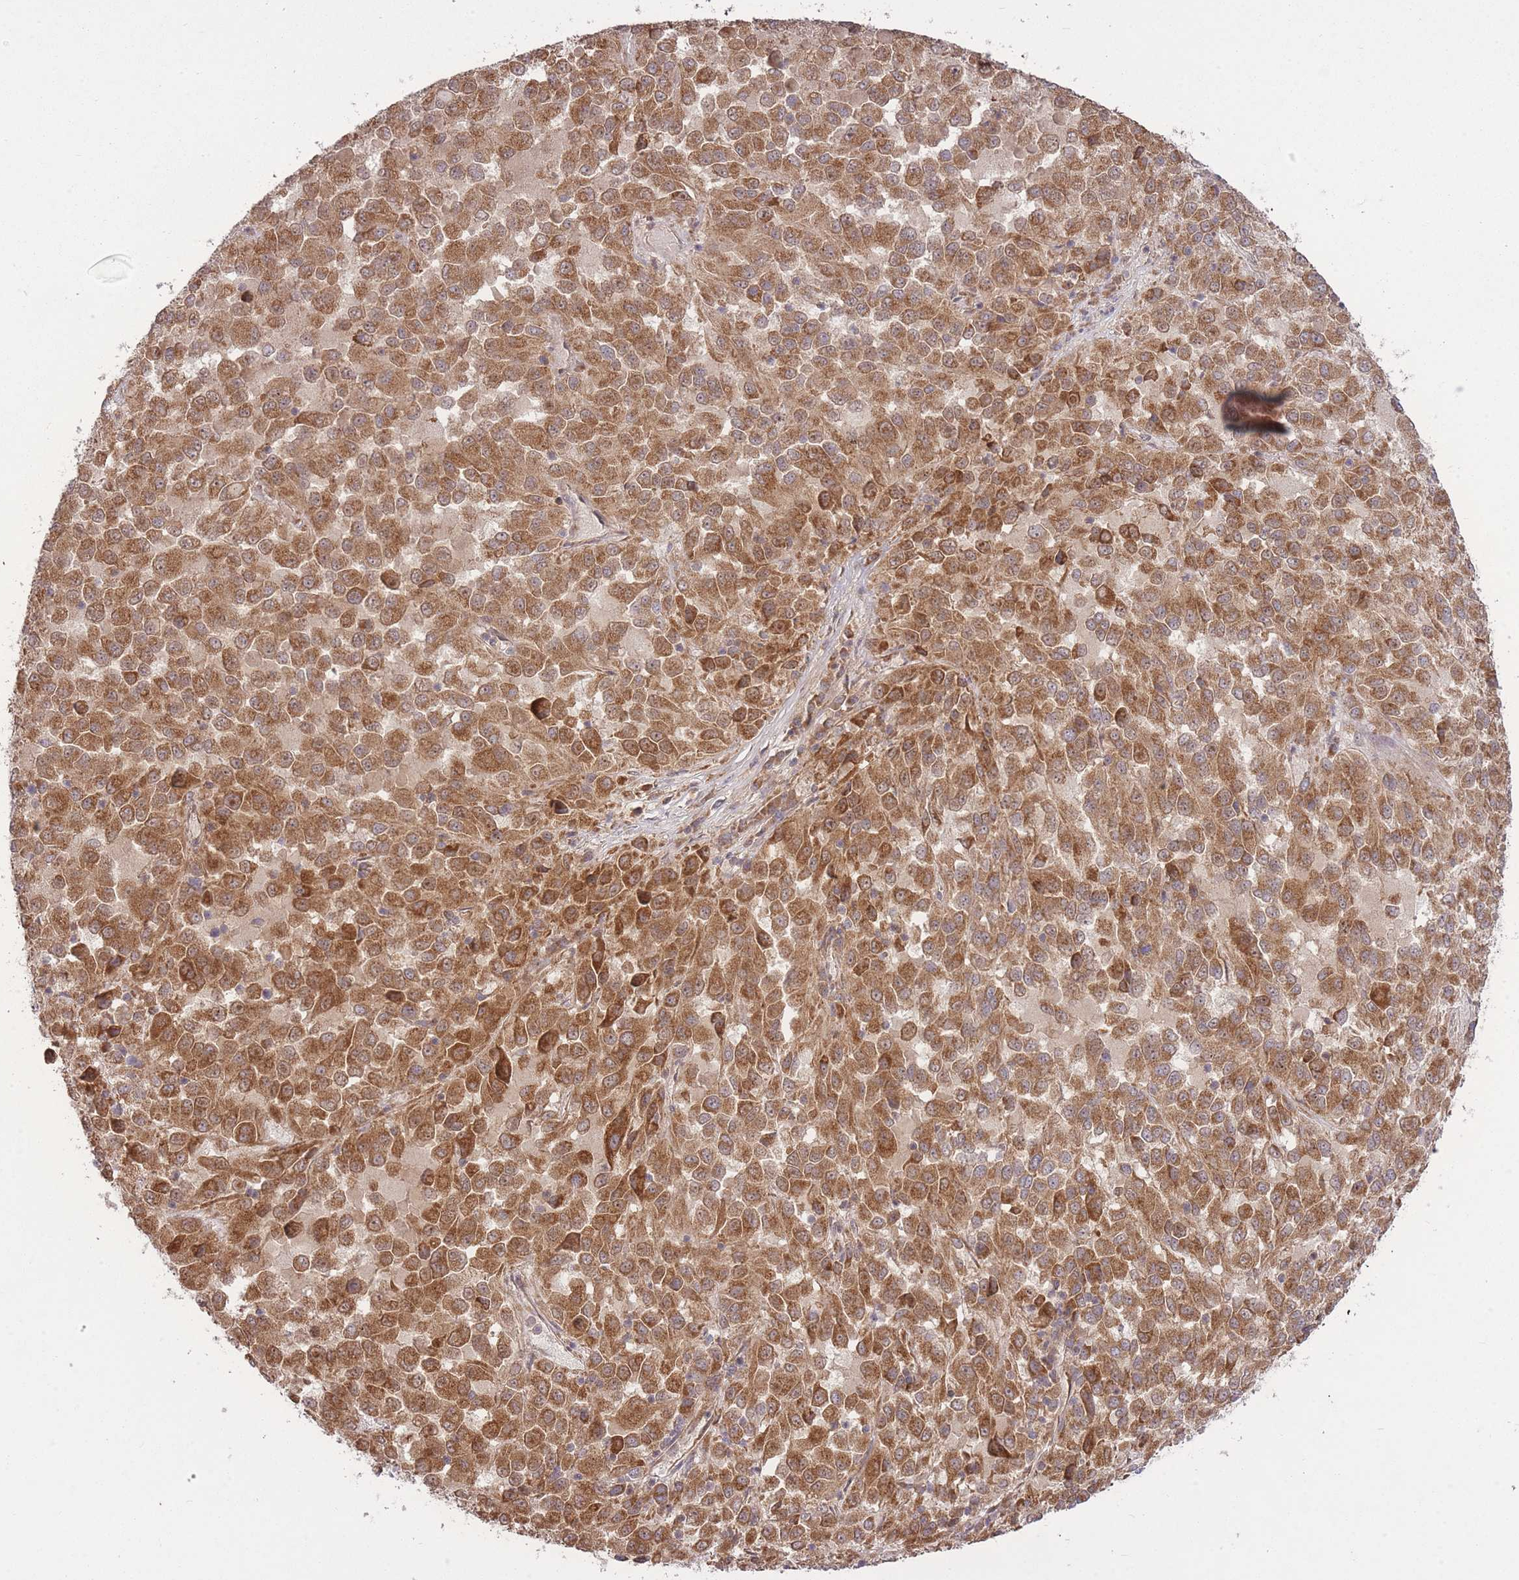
{"staining": {"intensity": "moderate", "quantity": ">75%", "location": "cytoplasmic/membranous"}, "tissue": "melanoma", "cell_type": "Tumor cells", "image_type": "cancer", "snomed": [{"axis": "morphology", "description": "Malignant melanoma, Metastatic site"}, {"axis": "topography", "description": "Lung"}], "caption": "The immunohistochemical stain labels moderate cytoplasmic/membranous staining in tumor cells of melanoma tissue.", "gene": "ZNF391", "patient": {"sex": "male", "age": 64}}